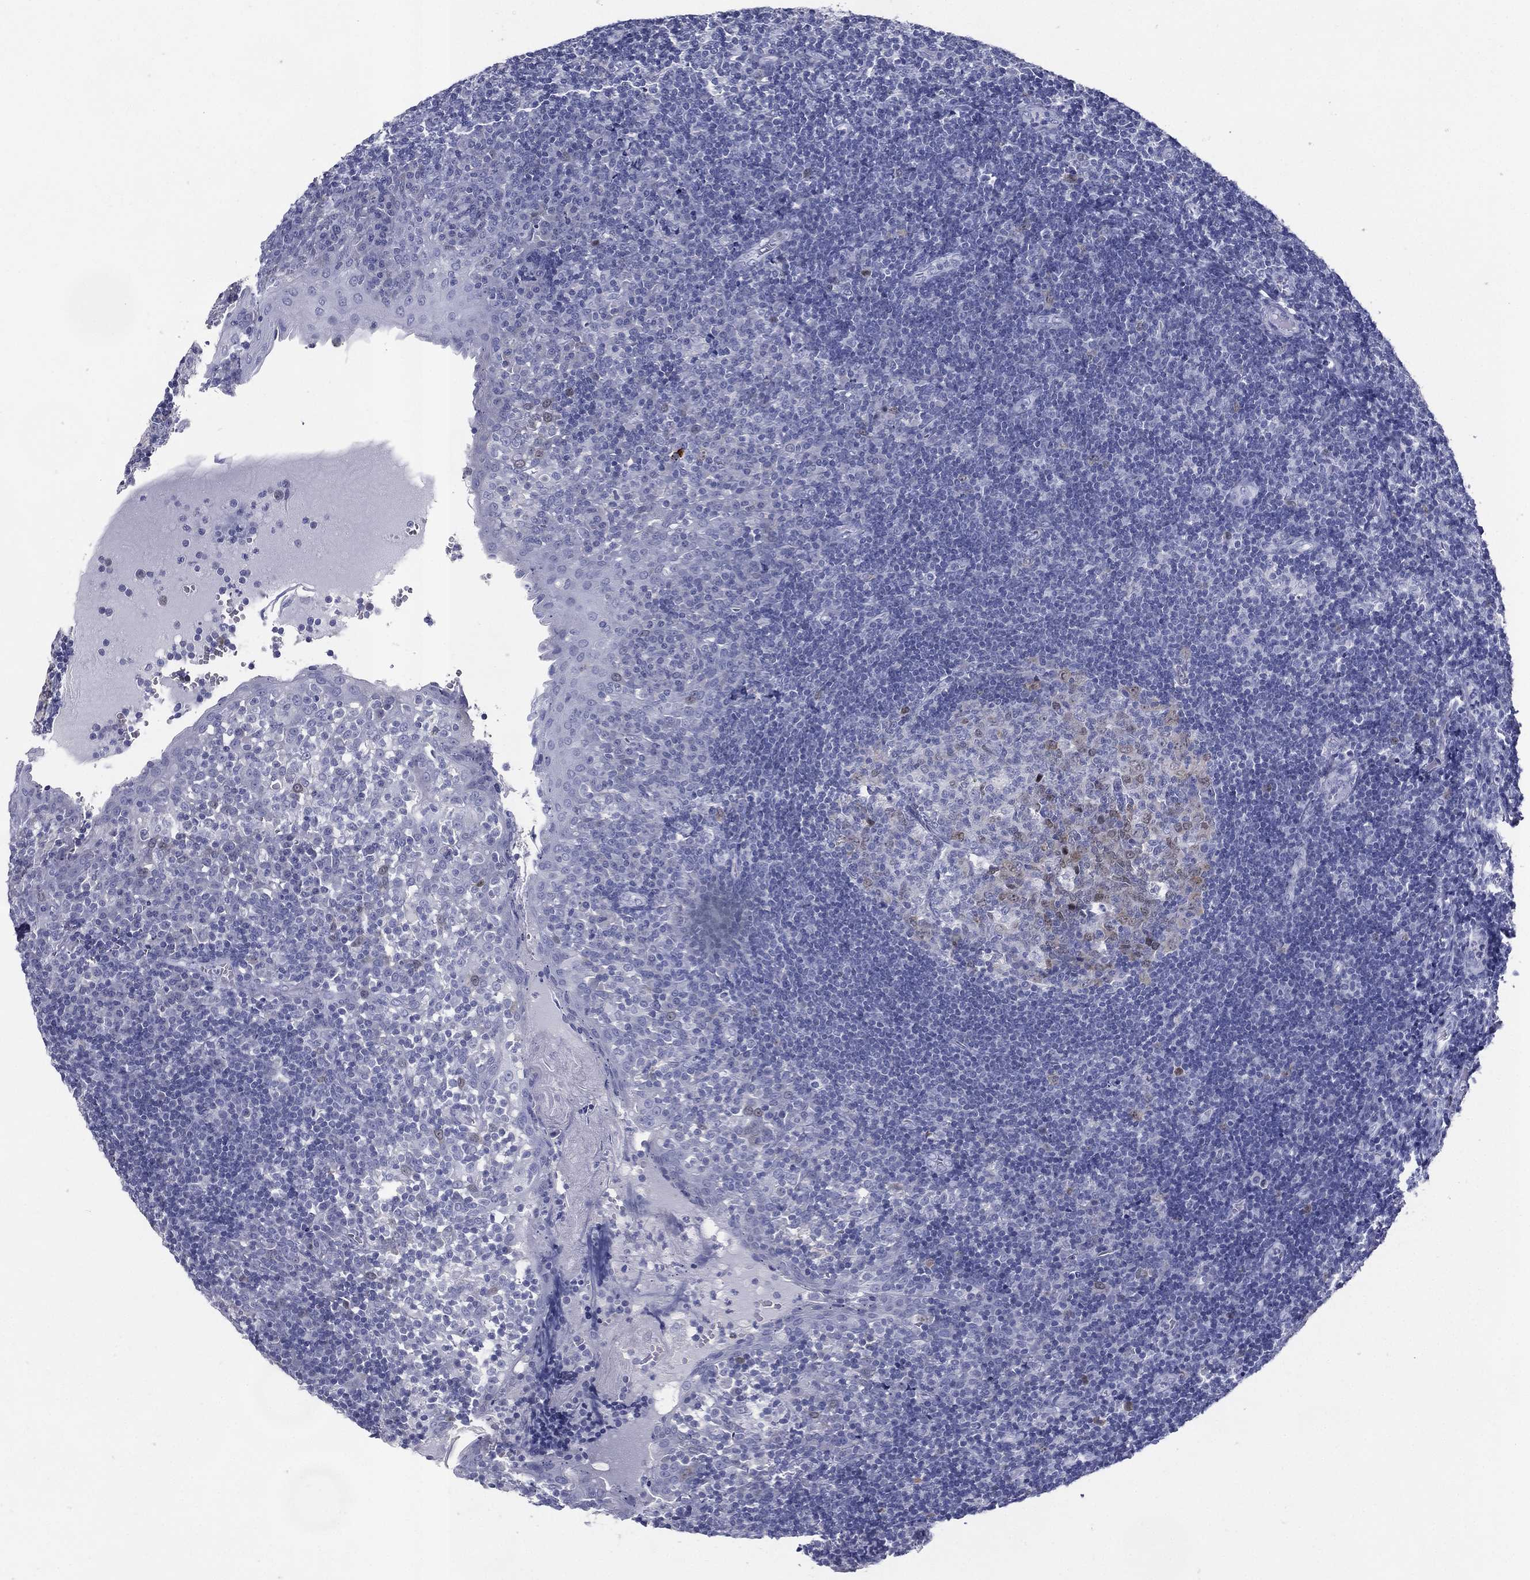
{"staining": {"intensity": "weak", "quantity": "<25%", "location": "cytoplasmic/membranous"}, "tissue": "tonsil", "cell_type": "Germinal center cells", "image_type": "normal", "snomed": [{"axis": "morphology", "description": "Normal tissue, NOS"}, {"axis": "topography", "description": "Tonsil"}], "caption": "This image is of benign tonsil stained with immunohistochemistry to label a protein in brown with the nuclei are counter-stained blue. There is no staining in germinal center cells.", "gene": "KIF2C", "patient": {"sex": "female", "age": 13}}